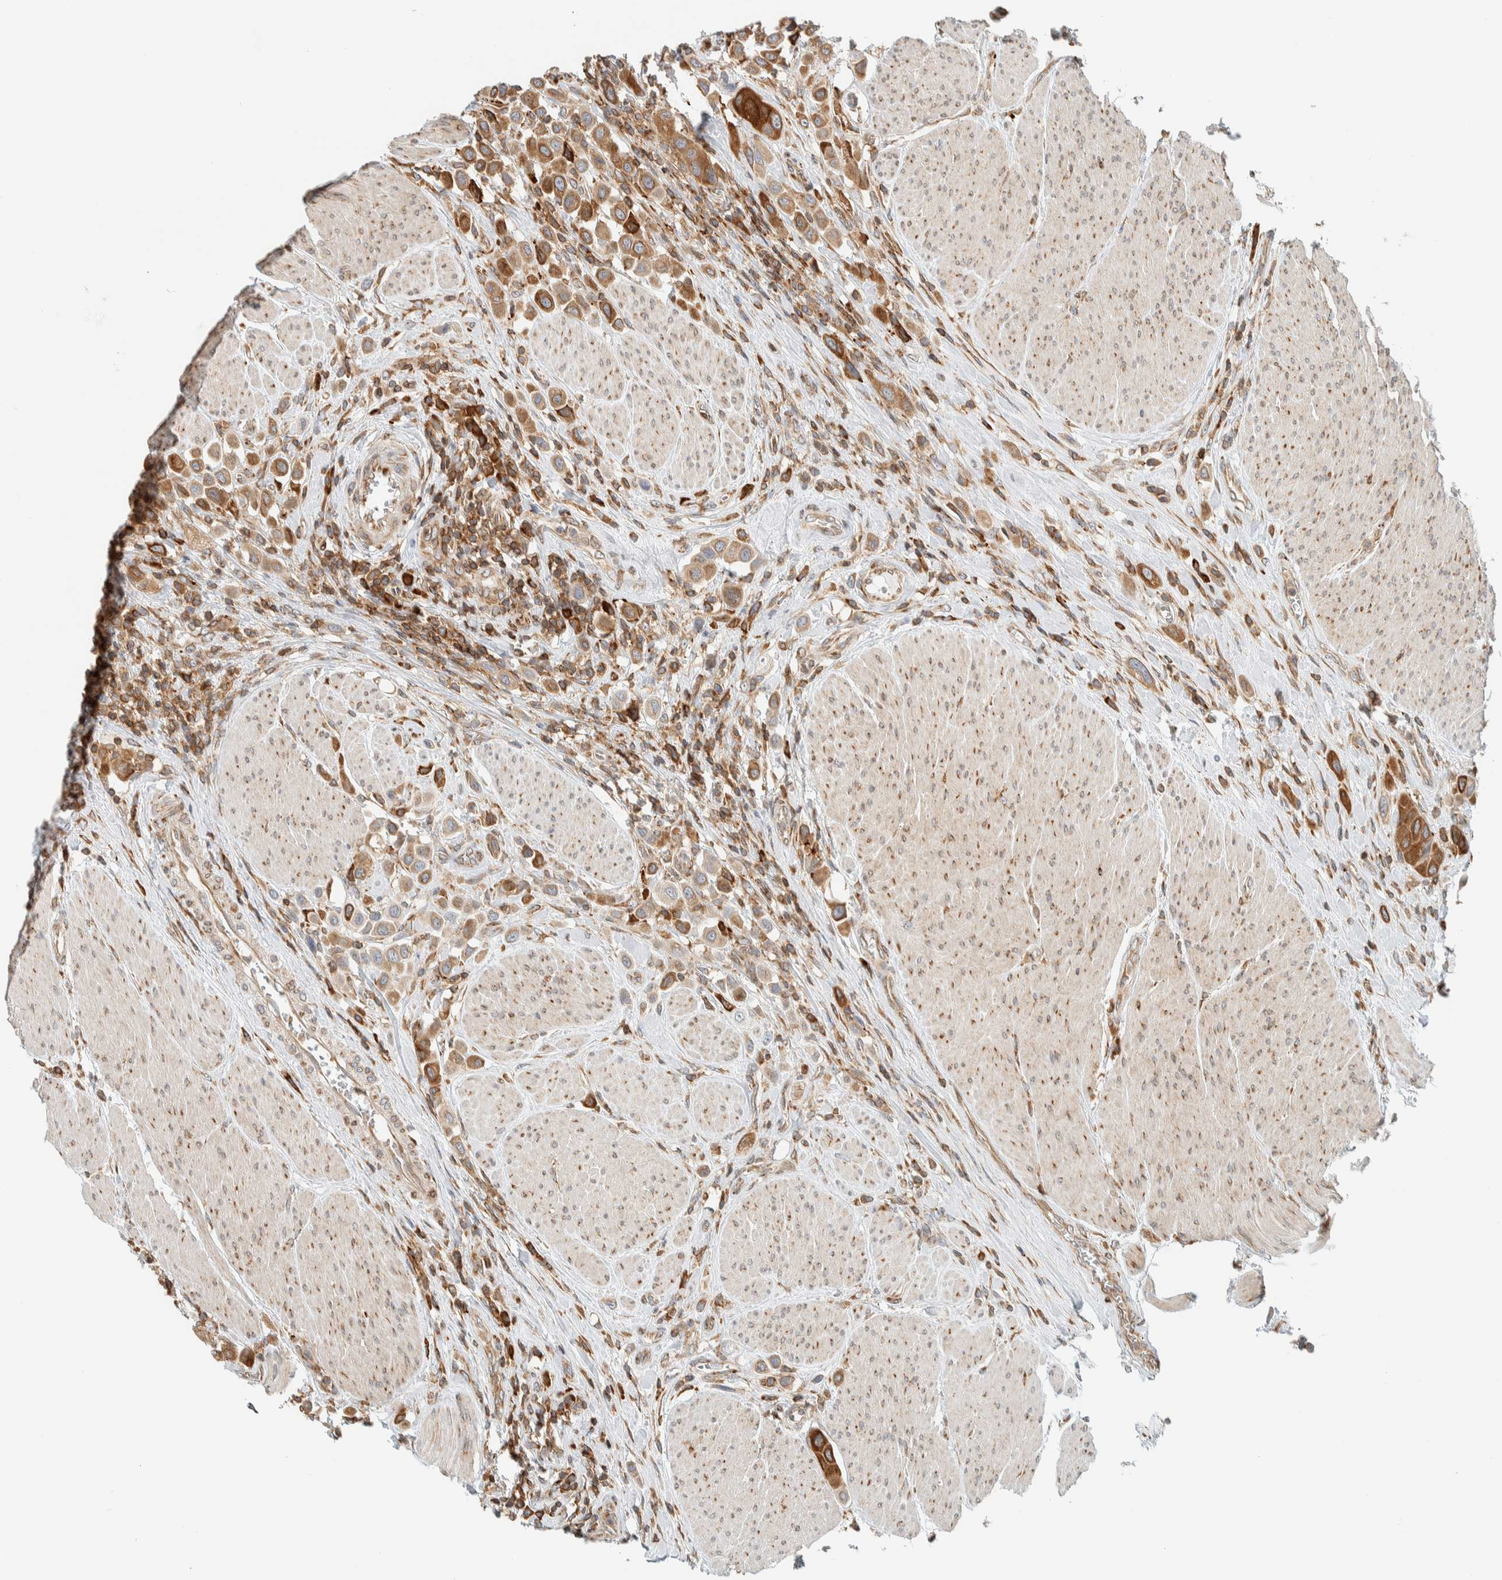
{"staining": {"intensity": "moderate", "quantity": "25%-75%", "location": "cytoplasmic/membranous"}, "tissue": "urothelial cancer", "cell_type": "Tumor cells", "image_type": "cancer", "snomed": [{"axis": "morphology", "description": "Urothelial carcinoma, High grade"}, {"axis": "topography", "description": "Urinary bladder"}], "caption": "A high-resolution micrograph shows IHC staining of urothelial cancer, which exhibits moderate cytoplasmic/membranous positivity in about 25%-75% of tumor cells.", "gene": "CCDC57", "patient": {"sex": "male", "age": 50}}